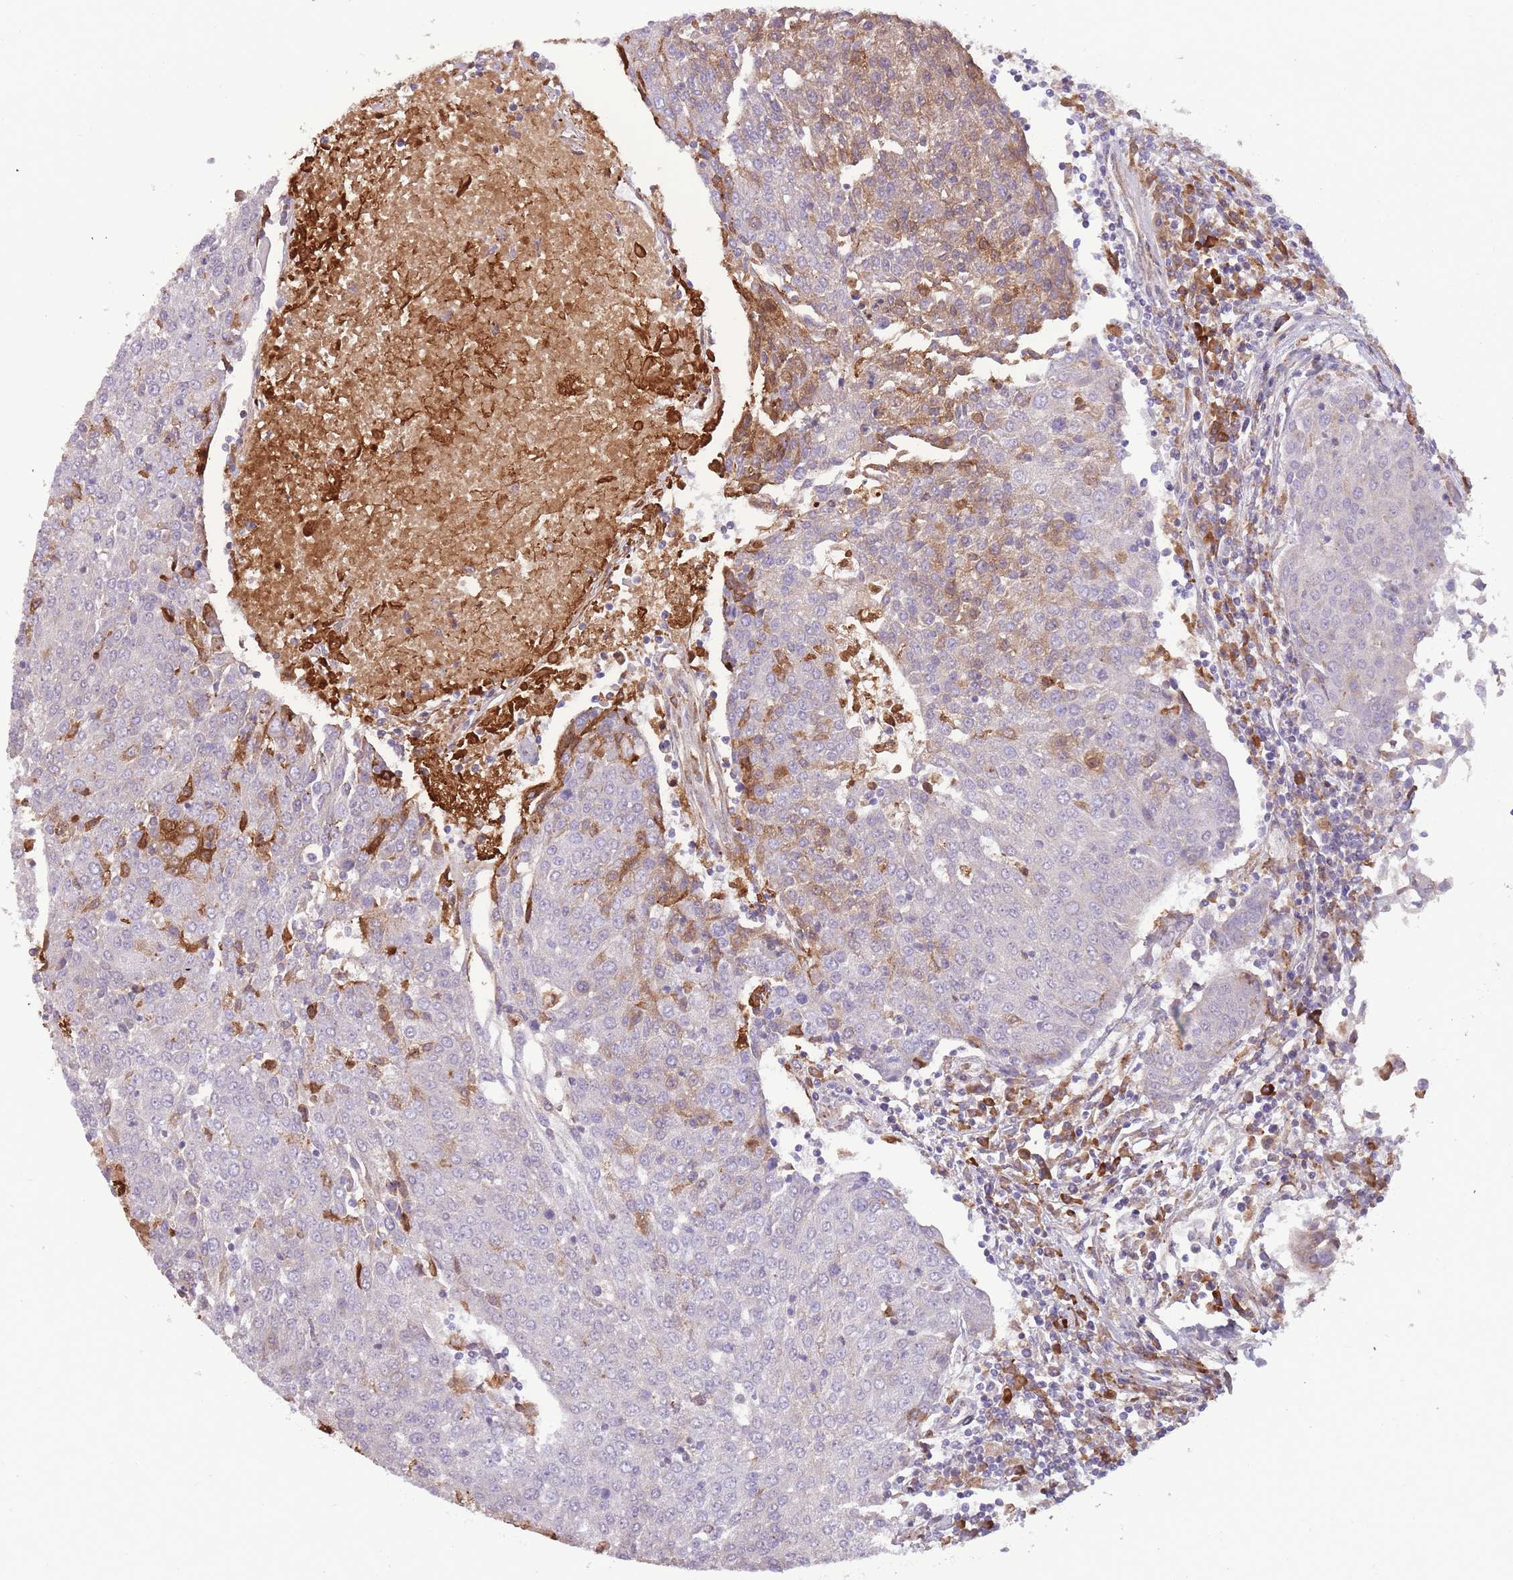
{"staining": {"intensity": "moderate", "quantity": "<25%", "location": "cytoplasmic/membranous"}, "tissue": "urothelial cancer", "cell_type": "Tumor cells", "image_type": "cancer", "snomed": [{"axis": "morphology", "description": "Urothelial carcinoma, High grade"}, {"axis": "topography", "description": "Urinary bladder"}], "caption": "An image showing moderate cytoplasmic/membranous staining in approximately <25% of tumor cells in high-grade urothelial carcinoma, as visualized by brown immunohistochemical staining.", "gene": "TRAPPC5", "patient": {"sex": "female", "age": 85}}